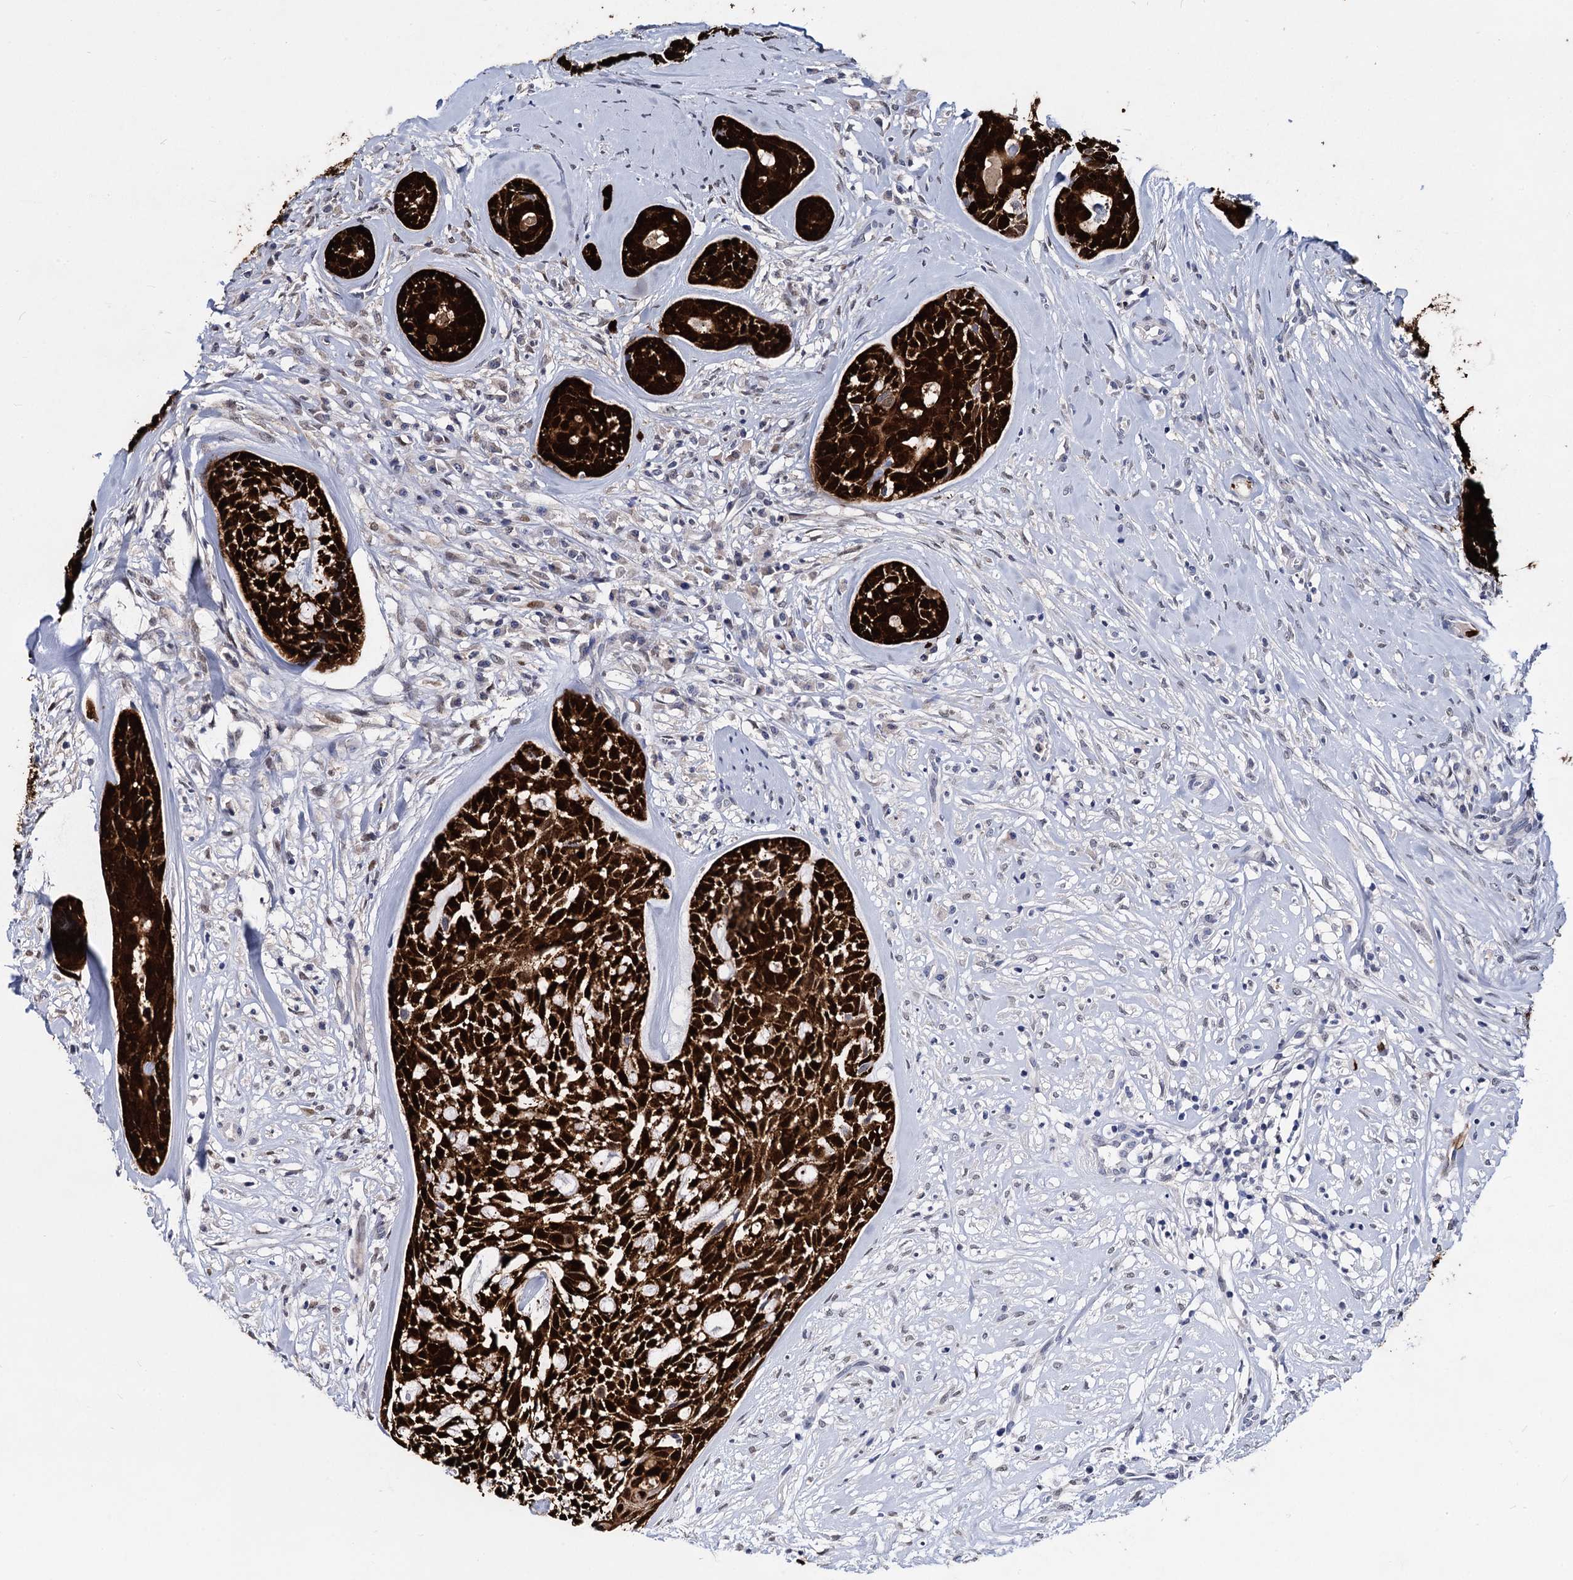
{"staining": {"intensity": "strong", "quantity": ">75%", "location": "cytoplasmic/membranous,nuclear"}, "tissue": "head and neck cancer", "cell_type": "Tumor cells", "image_type": "cancer", "snomed": [{"axis": "morphology", "description": "Adenocarcinoma, NOS"}, {"axis": "topography", "description": "Subcutis"}, {"axis": "topography", "description": "Head-Neck"}], "caption": "This image displays IHC staining of head and neck adenocarcinoma, with high strong cytoplasmic/membranous and nuclear positivity in approximately >75% of tumor cells.", "gene": "MAGEA4", "patient": {"sex": "female", "age": 73}}